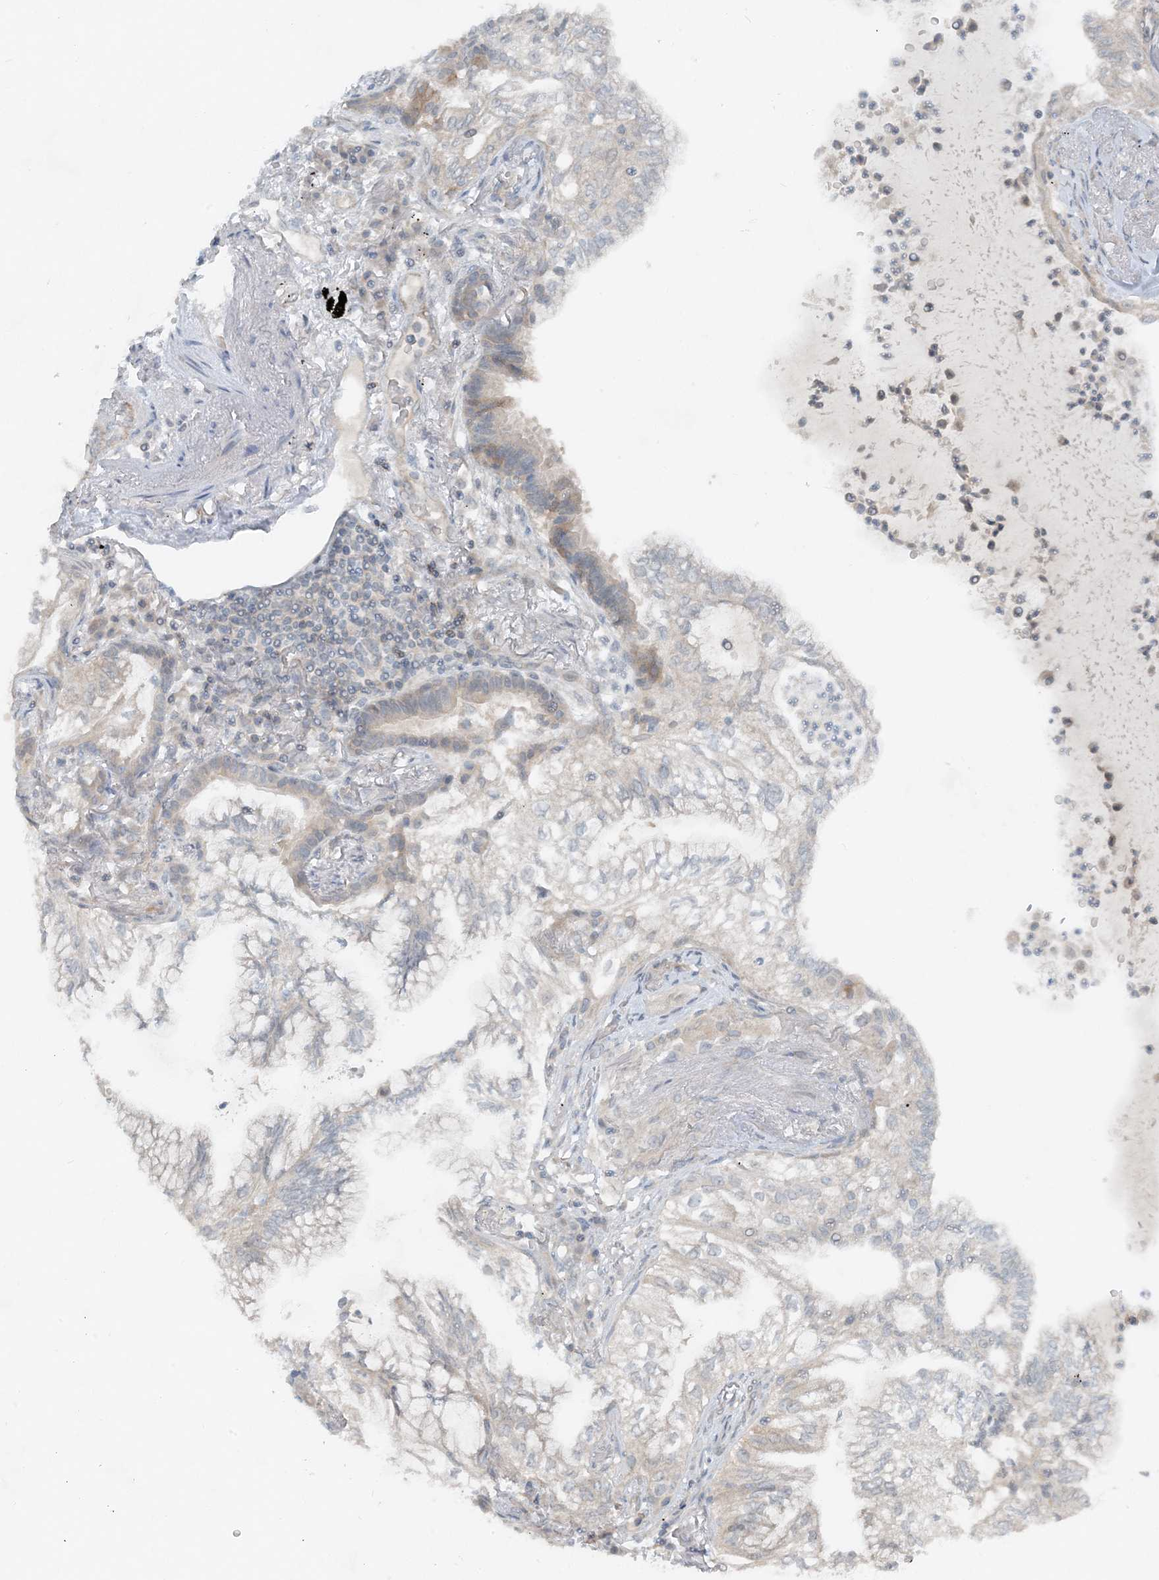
{"staining": {"intensity": "weak", "quantity": "<25%", "location": "cytoplasmic/membranous"}, "tissue": "lung cancer", "cell_type": "Tumor cells", "image_type": "cancer", "snomed": [{"axis": "morphology", "description": "Adenocarcinoma, NOS"}, {"axis": "topography", "description": "Lung"}], "caption": "DAB (3,3'-diaminobenzidine) immunohistochemical staining of lung cancer (adenocarcinoma) shows no significant positivity in tumor cells. (DAB IHC with hematoxylin counter stain).", "gene": "MITD1", "patient": {"sex": "female", "age": 70}}